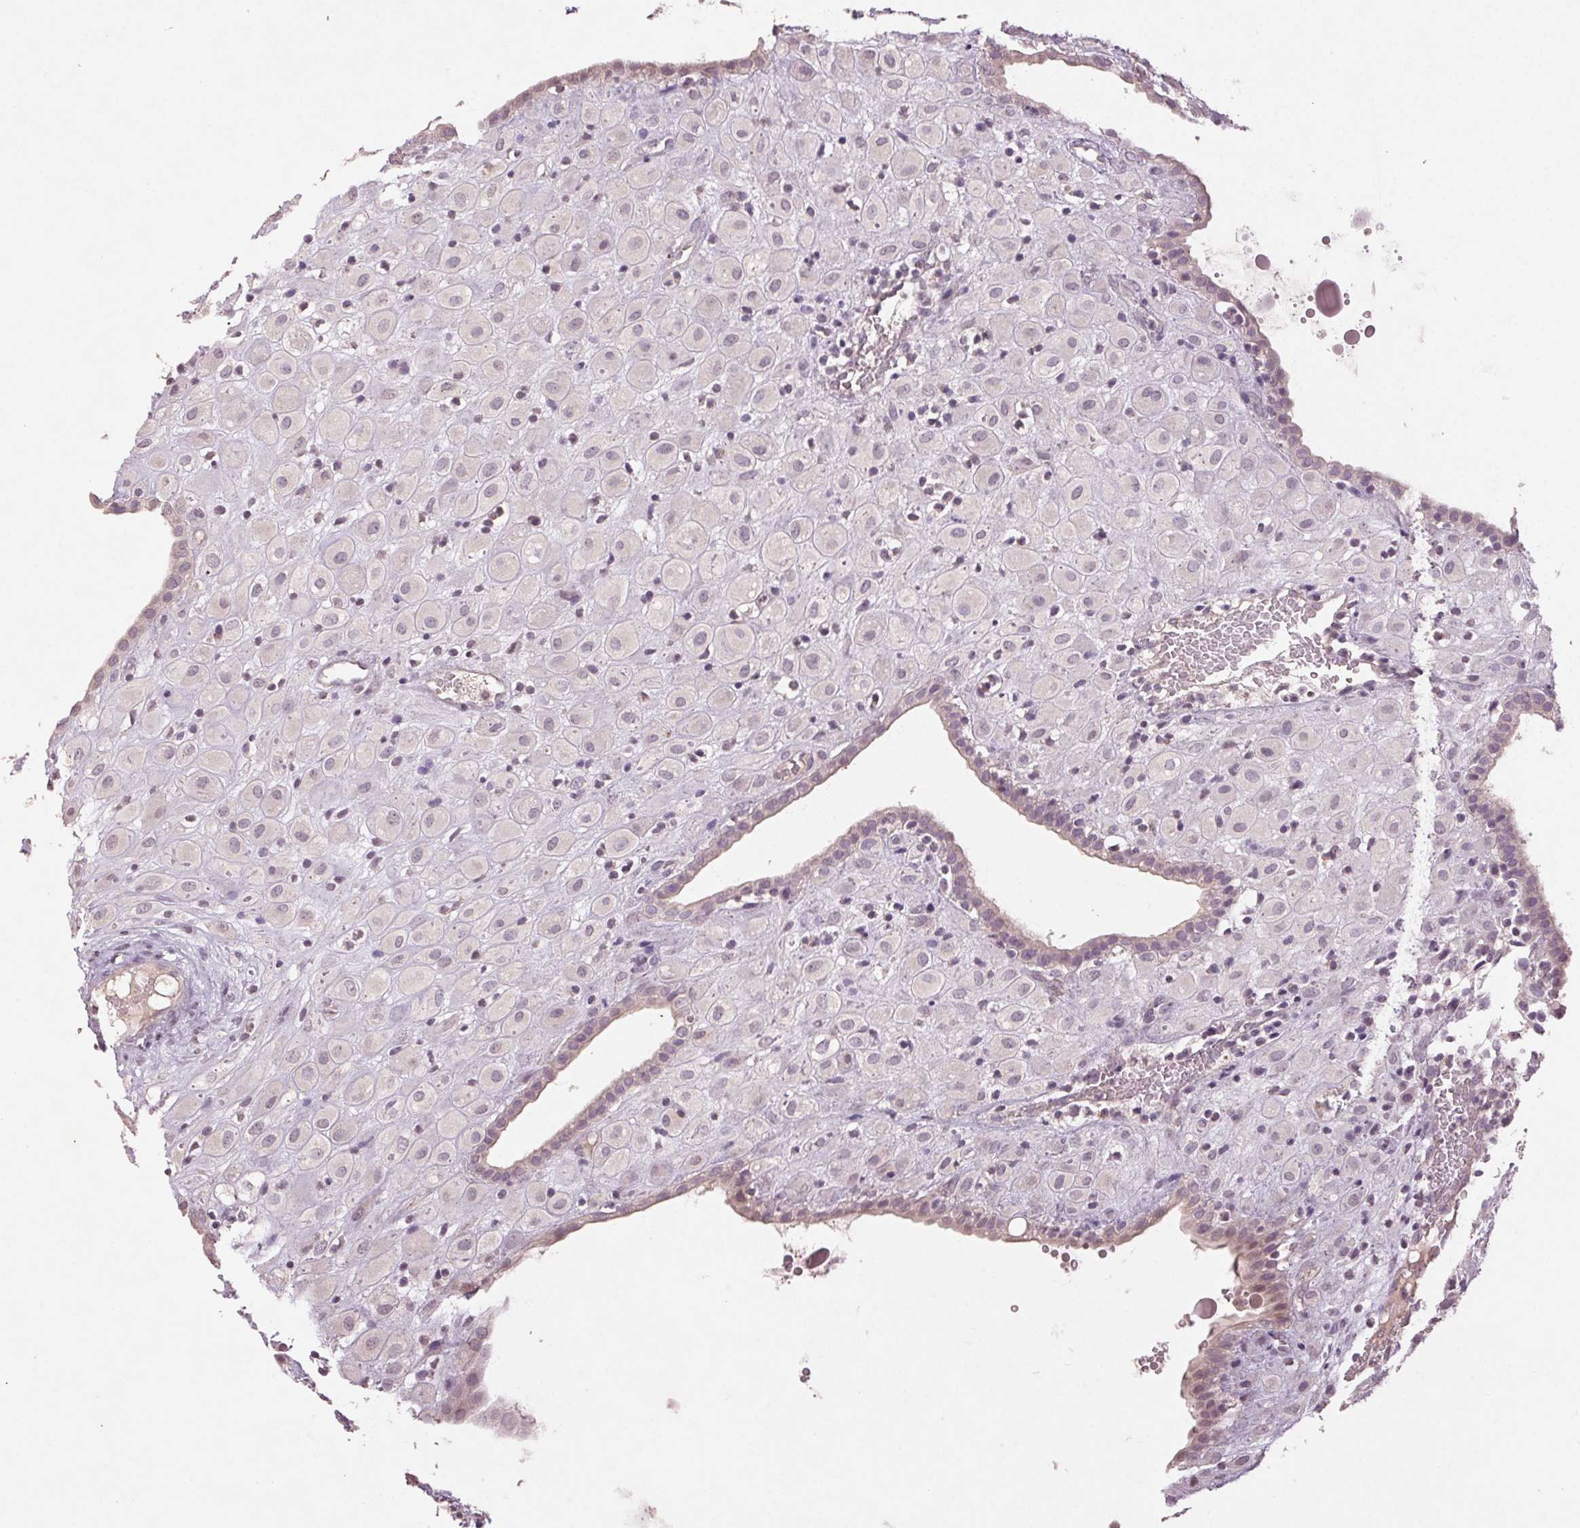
{"staining": {"intensity": "negative", "quantity": "none", "location": "none"}, "tissue": "placenta", "cell_type": "Decidual cells", "image_type": "normal", "snomed": [{"axis": "morphology", "description": "Normal tissue, NOS"}, {"axis": "topography", "description": "Placenta"}], "caption": "A high-resolution image shows immunohistochemistry (IHC) staining of normal placenta, which reveals no significant staining in decidual cells. (DAB immunohistochemistry (IHC) with hematoxylin counter stain).", "gene": "ENSG00000255641", "patient": {"sex": "female", "age": 24}}